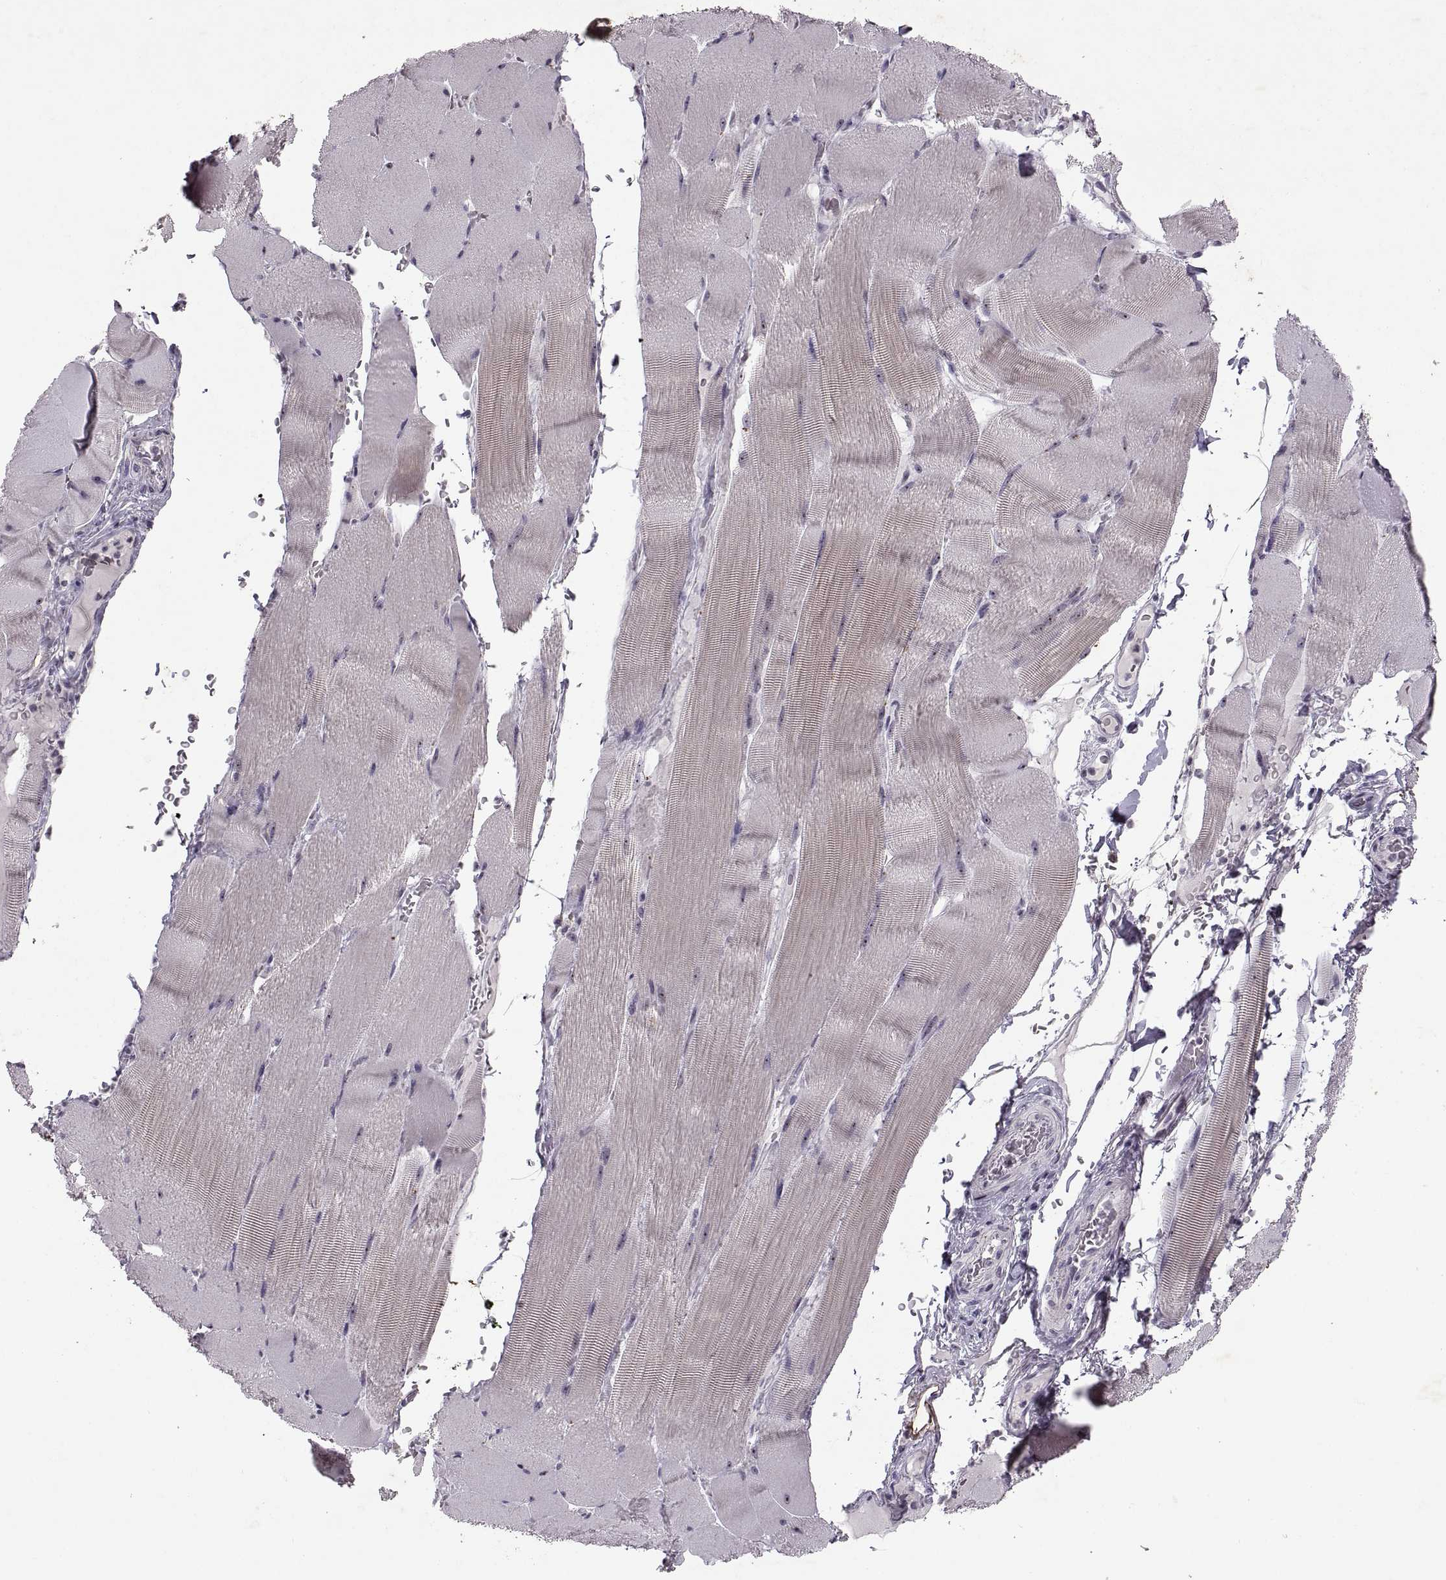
{"staining": {"intensity": "strong", "quantity": "<25%", "location": "nuclear"}, "tissue": "skeletal muscle", "cell_type": "Myocytes", "image_type": "normal", "snomed": [{"axis": "morphology", "description": "Normal tissue, NOS"}, {"axis": "topography", "description": "Skeletal muscle"}], "caption": "Approximately <25% of myocytes in unremarkable human skeletal muscle show strong nuclear protein expression as visualized by brown immunohistochemical staining.", "gene": "SINHCAF", "patient": {"sex": "male", "age": 56}}